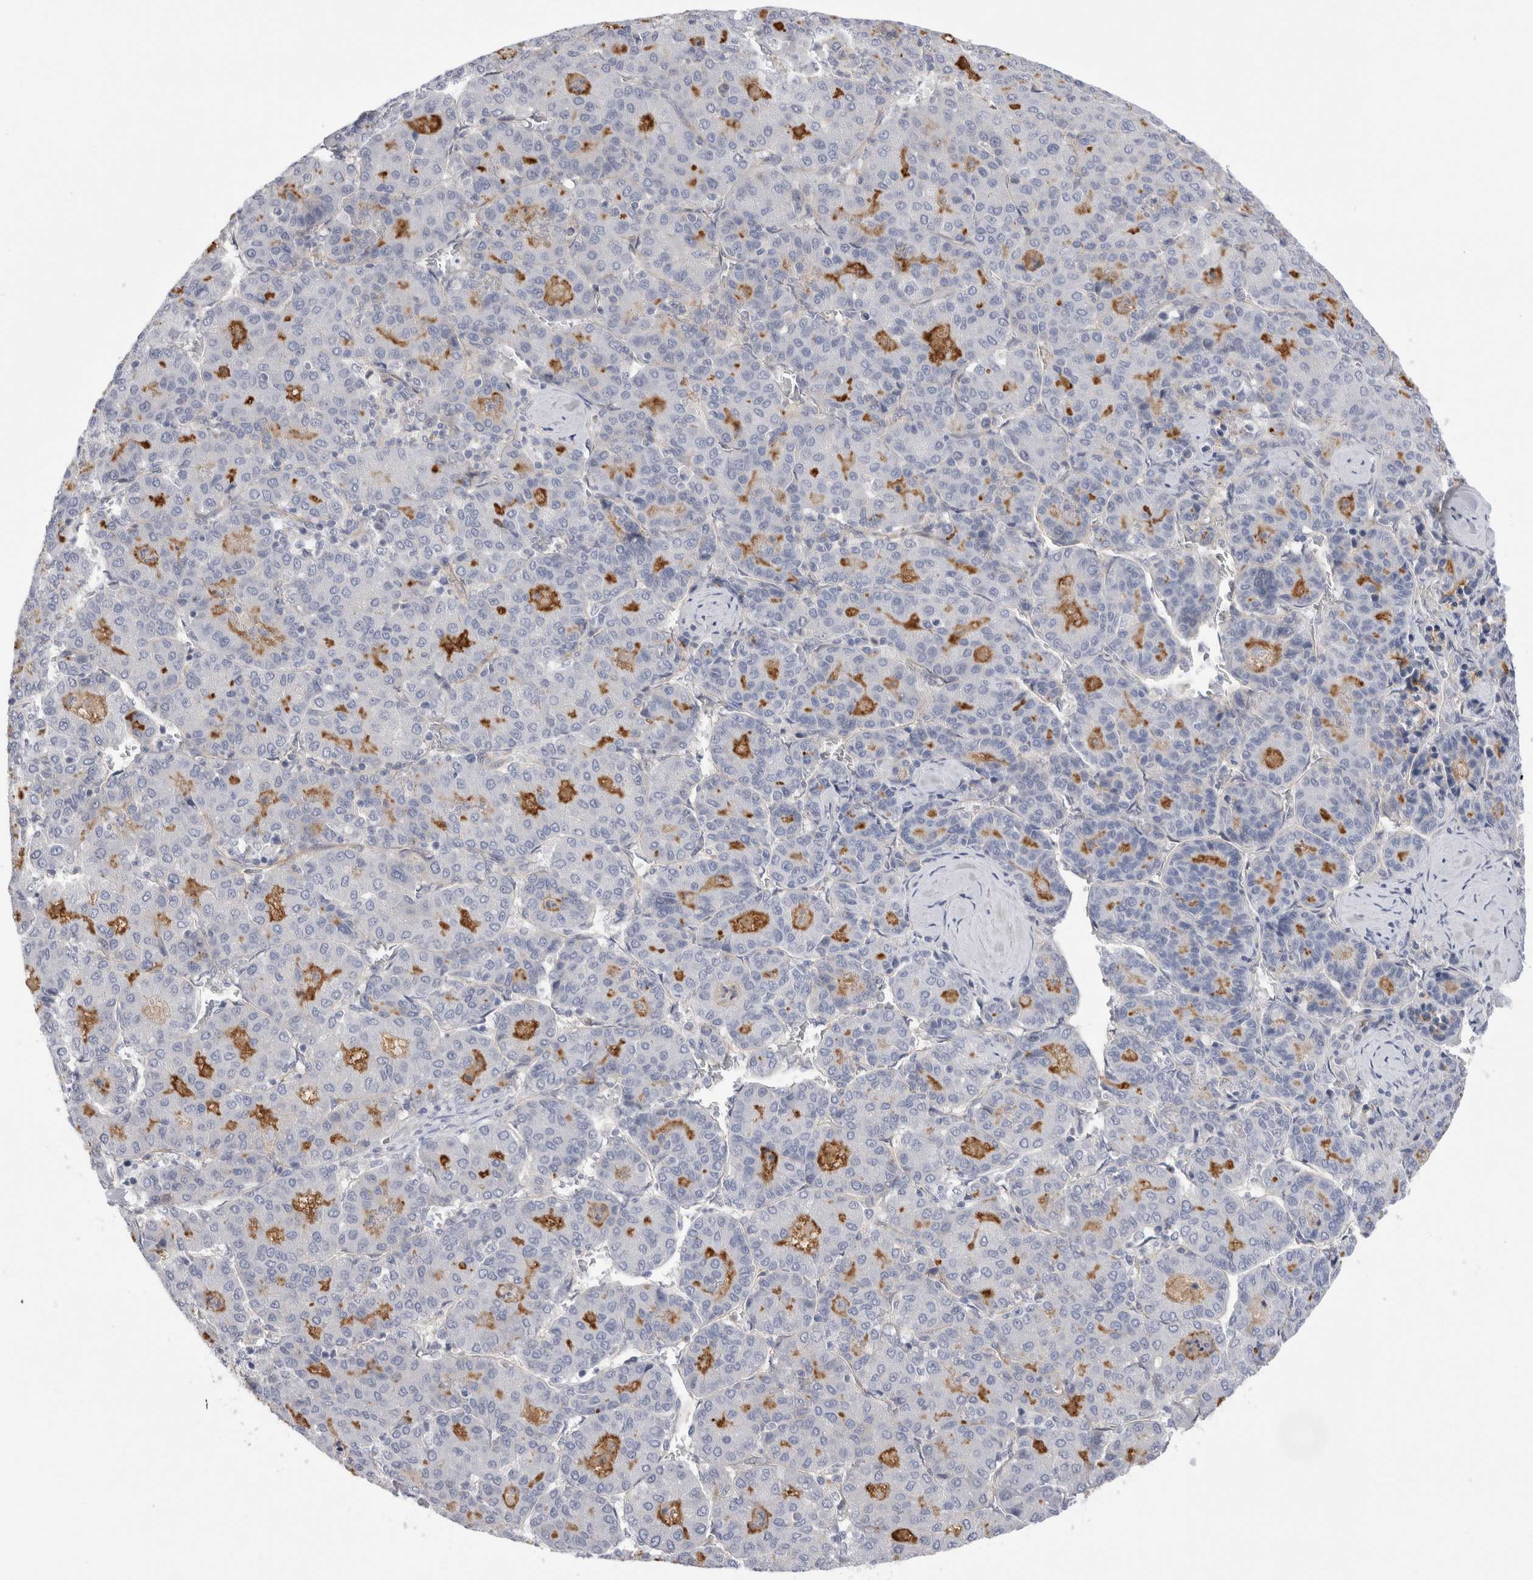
{"staining": {"intensity": "moderate", "quantity": "<25%", "location": "cytoplasmic/membranous"}, "tissue": "liver cancer", "cell_type": "Tumor cells", "image_type": "cancer", "snomed": [{"axis": "morphology", "description": "Carcinoma, Hepatocellular, NOS"}, {"axis": "topography", "description": "Liver"}], "caption": "Tumor cells demonstrate low levels of moderate cytoplasmic/membranous expression in approximately <25% of cells in liver cancer. (Brightfield microscopy of DAB IHC at high magnification).", "gene": "VANGL1", "patient": {"sex": "male", "age": 65}}